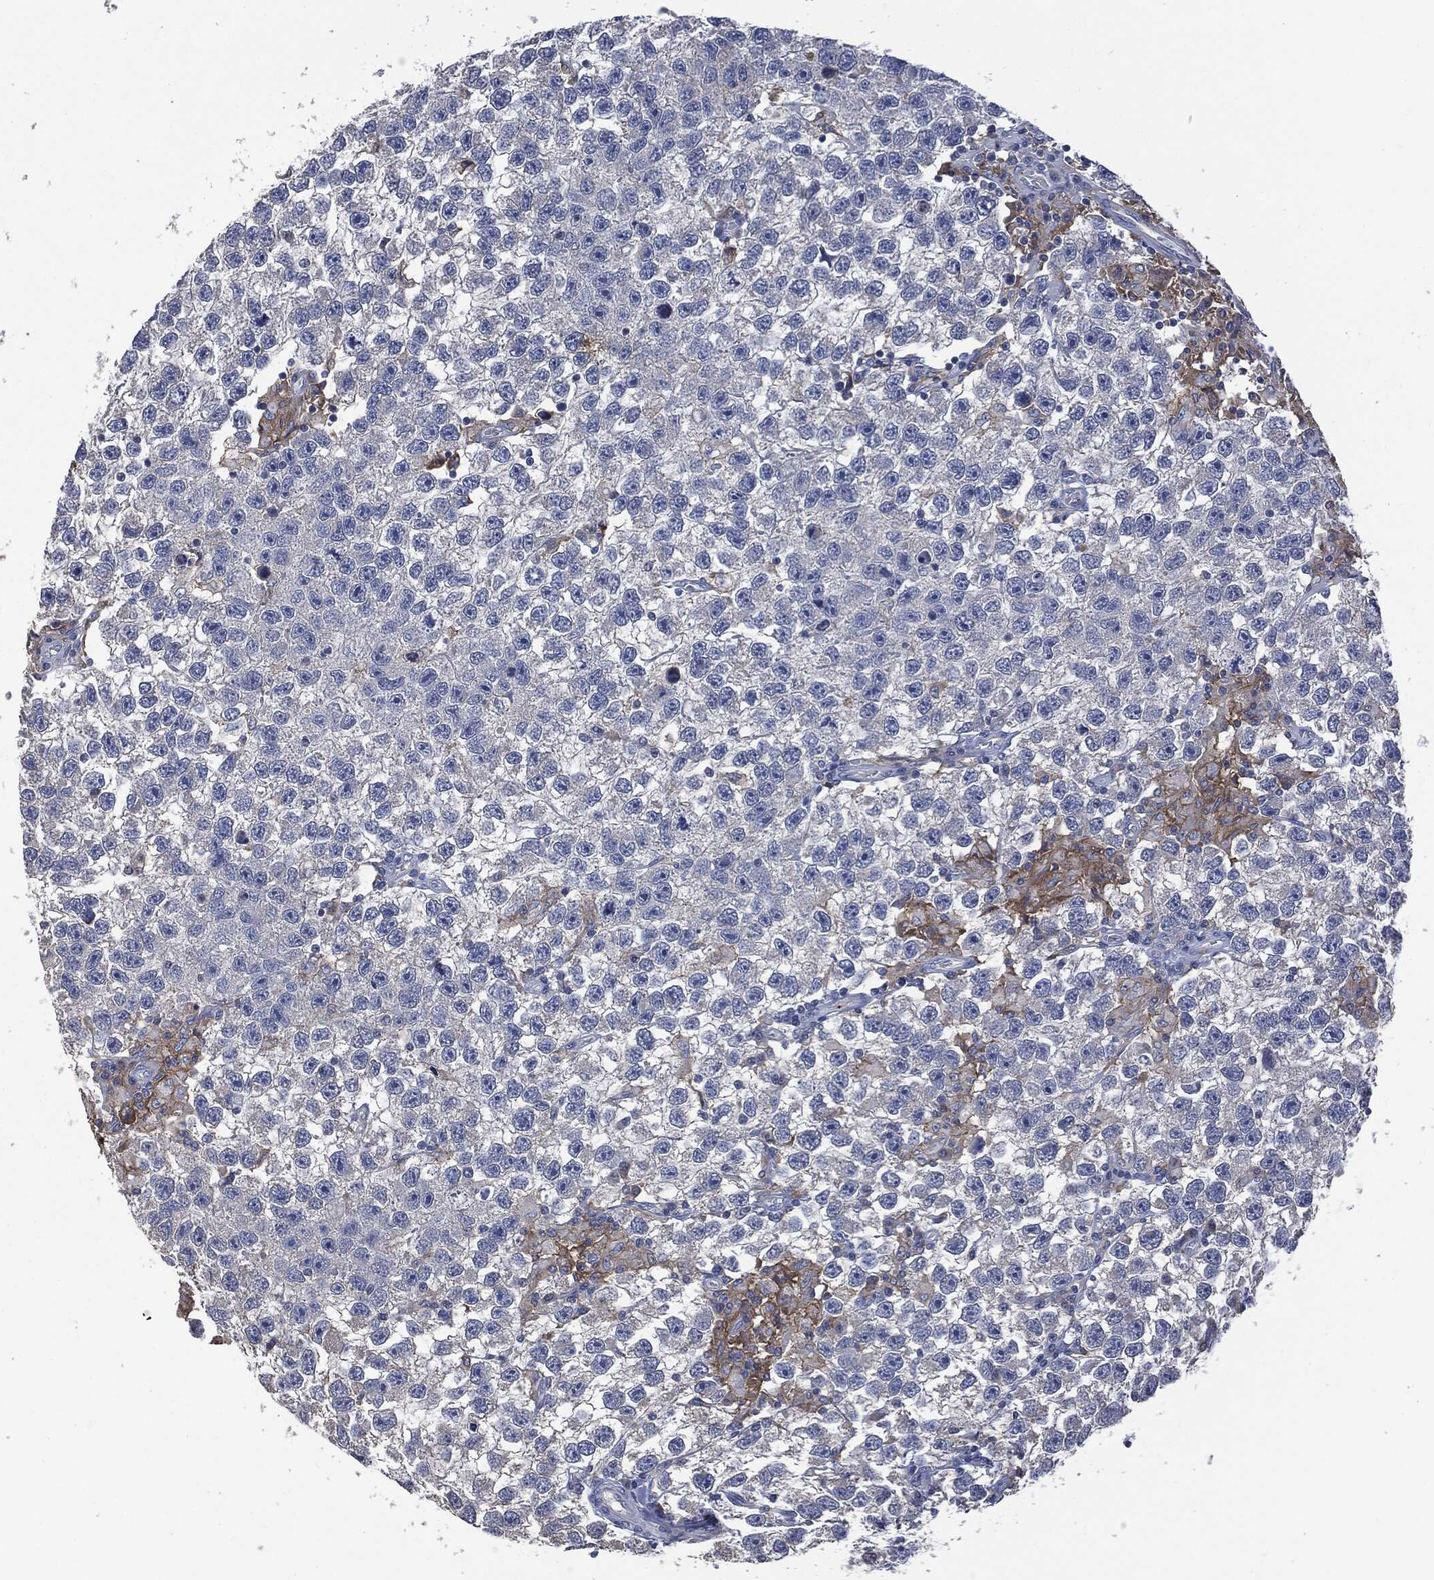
{"staining": {"intensity": "negative", "quantity": "none", "location": "none"}, "tissue": "testis cancer", "cell_type": "Tumor cells", "image_type": "cancer", "snomed": [{"axis": "morphology", "description": "Seminoma, NOS"}, {"axis": "topography", "description": "Testis"}], "caption": "IHC of testis cancer reveals no positivity in tumor cells.", "gene": "CD33", "patient": {"sex": "male", "age": 26}}